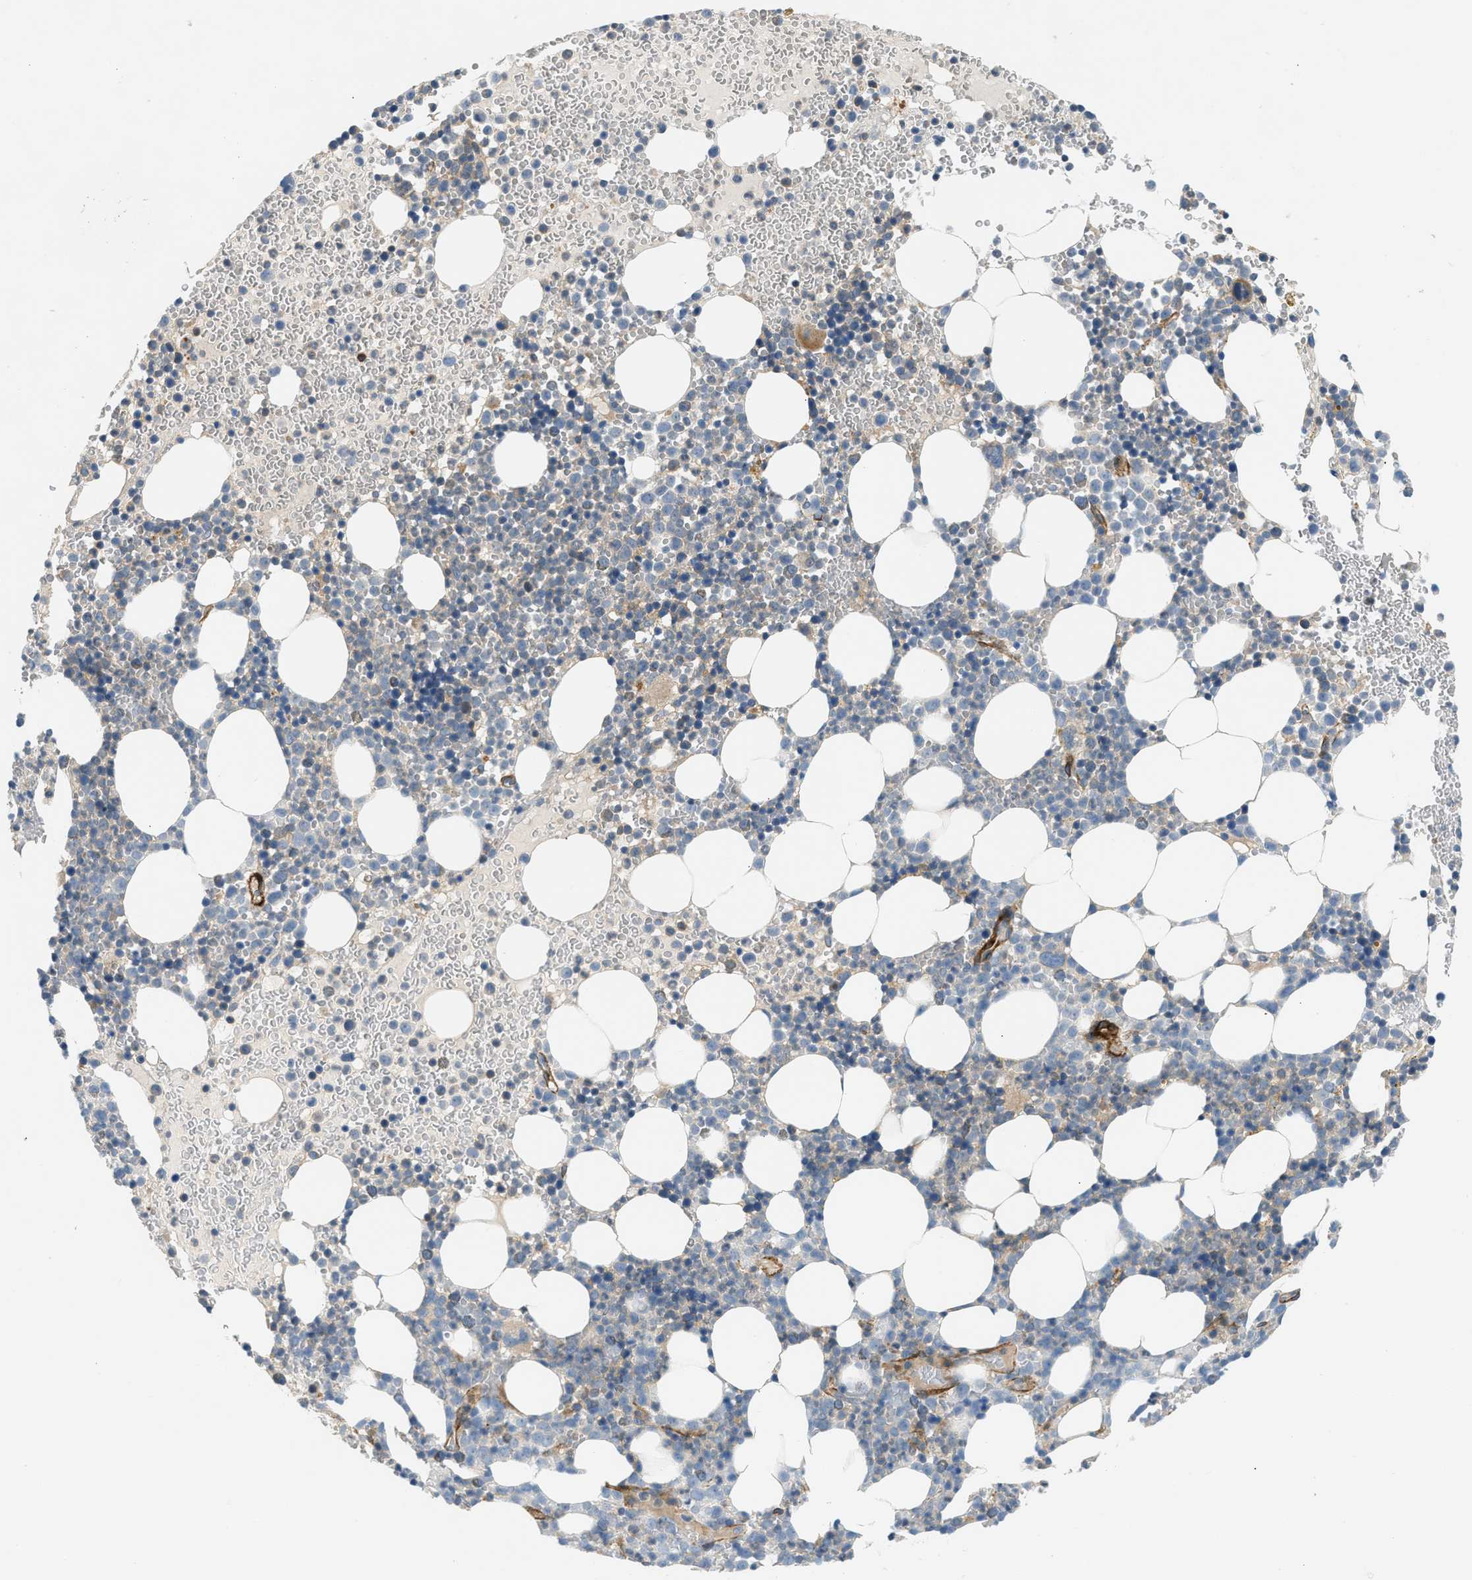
{"staining": {"intensity": "moderate", "quantity": "<25%", "location": "cytoplasmic/membranous"}, "tissue": "bone marrow", "cell_type": "Hematopoietic cells", "image_type": "normal", "snomed": [{"axis": "morphology", "description": "Normal tissue, NOS"}, {"axis": "morphology", "description": "Inflammation, NOS"}, {"axis": "topography", "description": "Bone marrow"}], "caption": "A high-resolution histopathology image shows immunohistochemistry (IHC) staining of unremarkable bone marrow, which exhibits moderate cytoplasmic/membranous positivity in approximately <25% of hematopoietic cells. The staining is performed using DAB (3,3'-diaminobenzidine) brown chromogen to label protein expression. The nuclei are counter-stained blue using hematoxylin.", "gene": "EDNRA", "patient": {"sex": "female", "age": 67}}